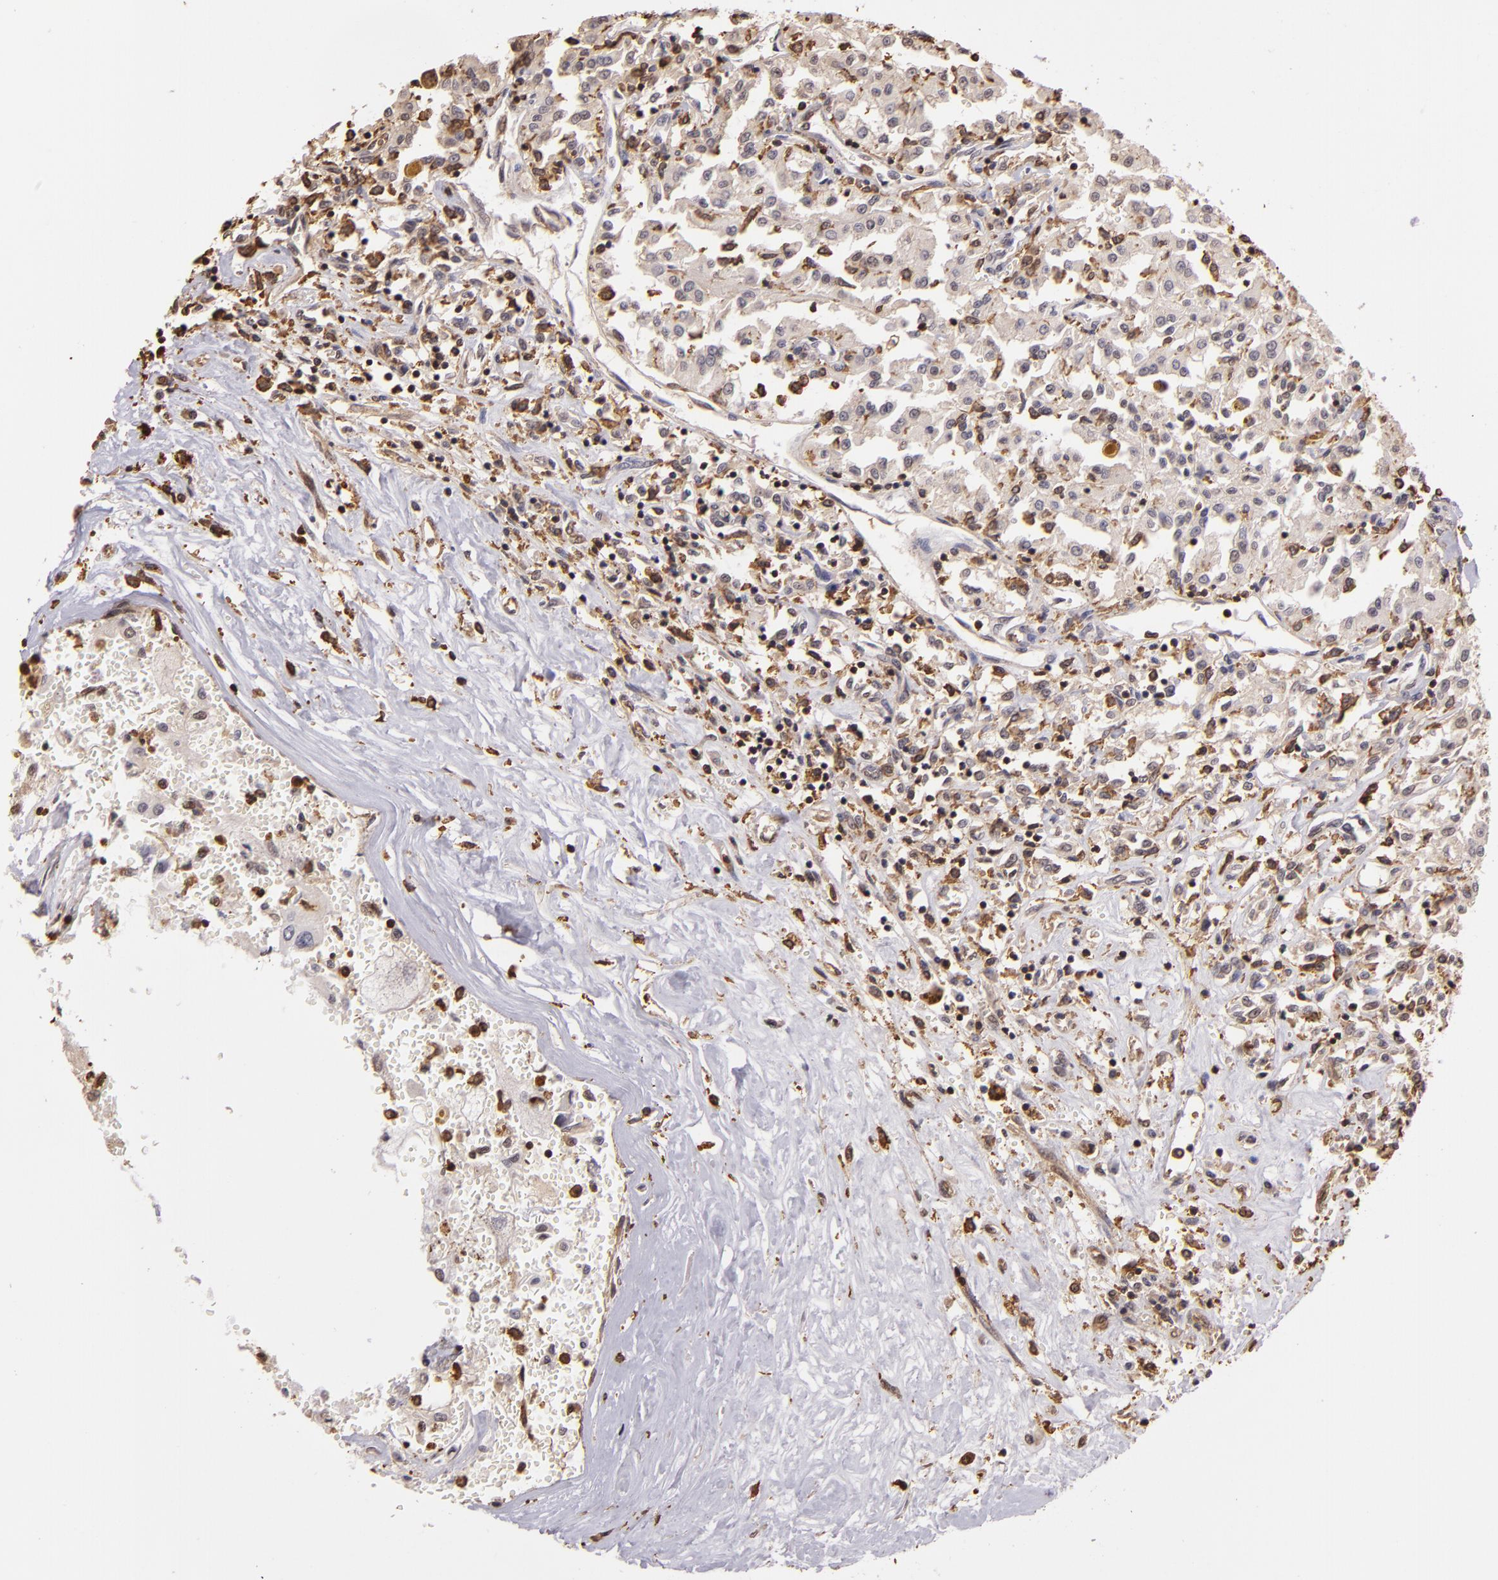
{"staining": {"intensity": "negative", "quantity": "none", "location": "none"}, "tissue": "renal cancer", "cell_type": "Tumor cells", "image_type": "cancer", "snomed": [{"axis": "morphology", "description": "Adenocarcinoma, NOS"}, {"axis": "topography", "description": "Kidney"}], "caption": "Tumor cells are negative for brown protein staining in renal adenocarcinoma.", "gene": "ARPC2", "patient": {"sex": "male", "age": 78}}